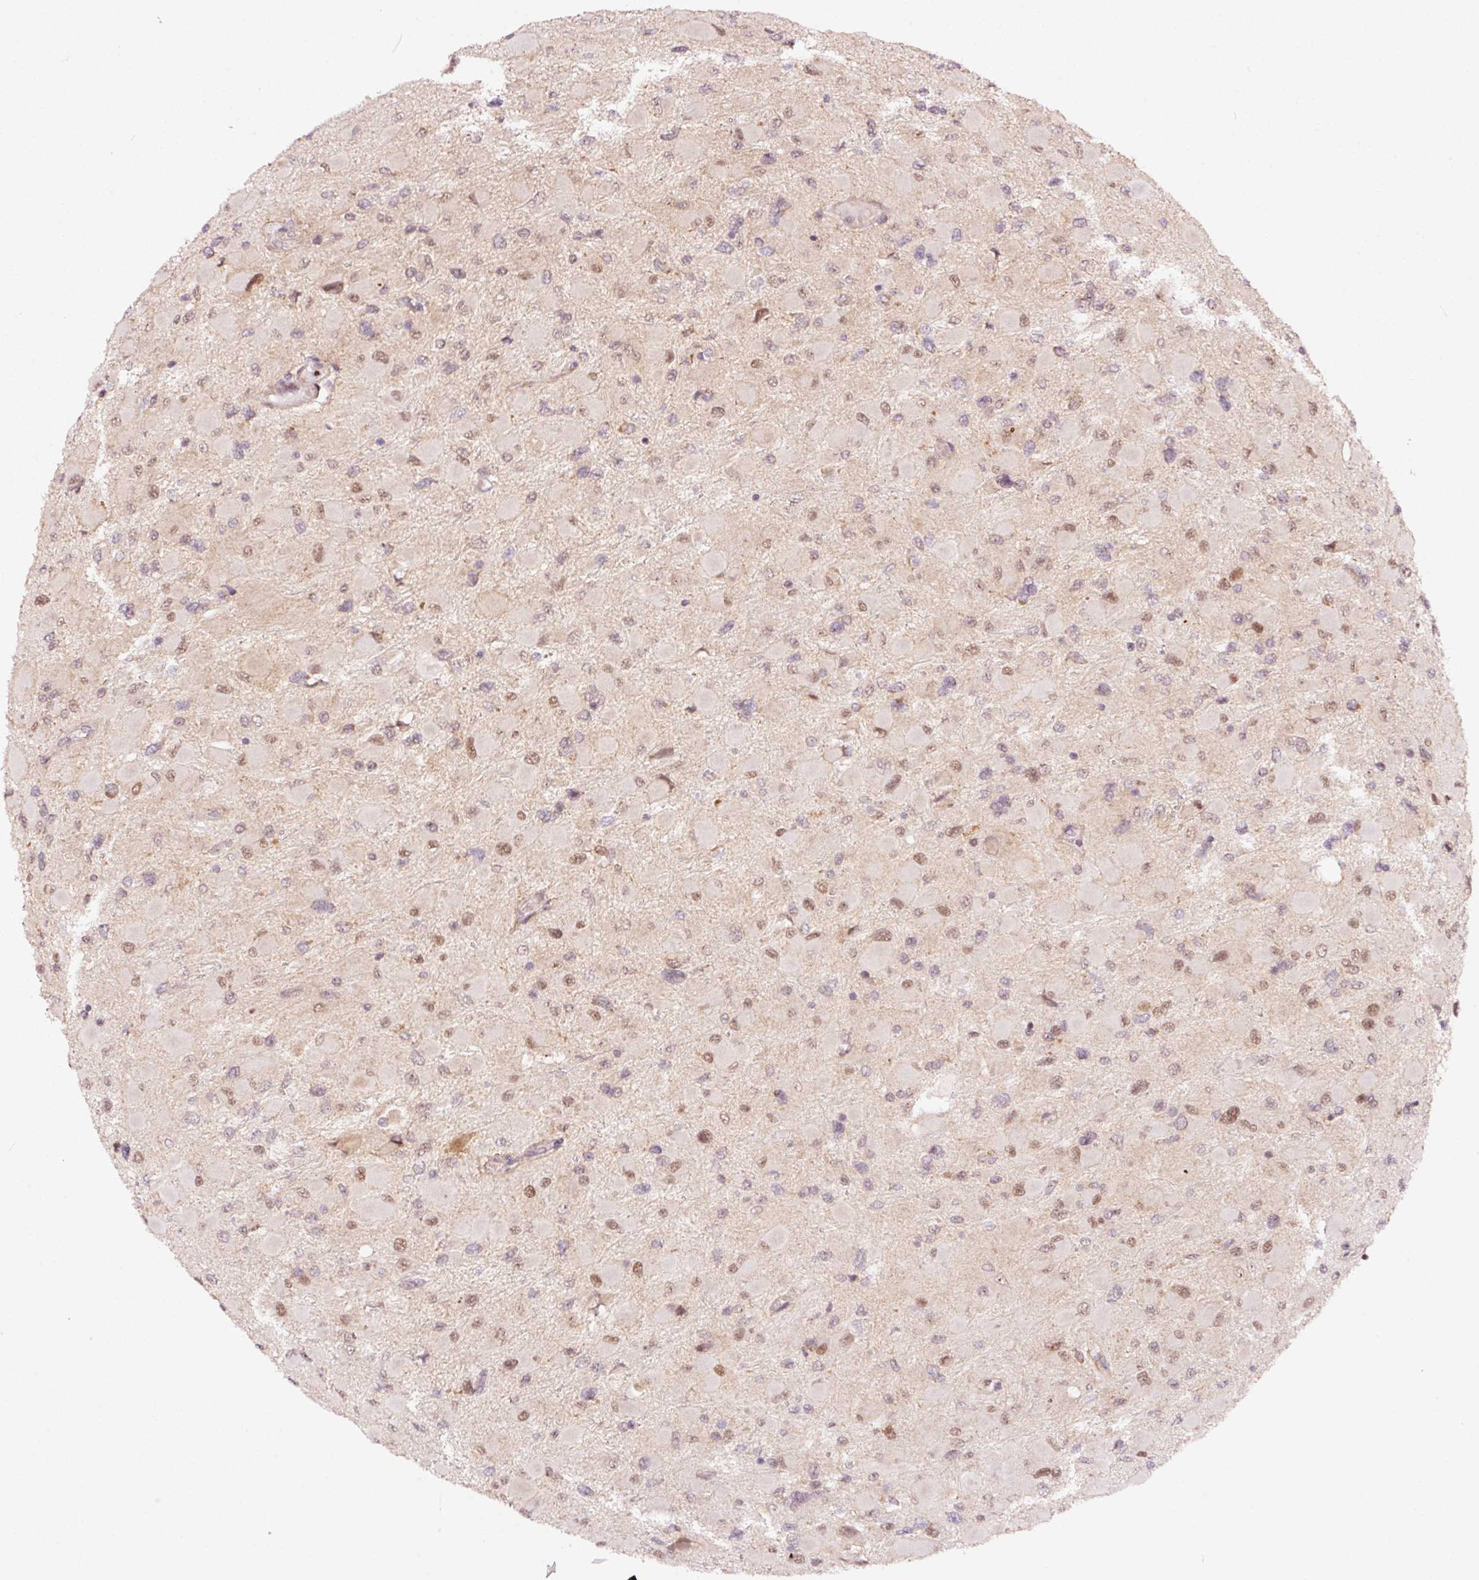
{"staining": {"intensity": "moderate", "quantity": ">75%", "location": "nuclear"}, "tissue": "glioma", "cell_type": "Tumor cells", "image_type": "cancer", "snomed": [{"axis": "morphology", "description": "Glioma, malignant, High grade"}, {"axis": "topography", "description": "Cerebral cortex"}], "caption": "High-magnification brightfield microscopy of malignant high-grade glioma stained with DAB (brown) and counterstained with hematoxylin (blue). tumor cells exhibit moderate nuclear positivity is identified in approximately>75% of cells. The staining is performed using DAB brown chromogen to label protein expression. The nuclei are counter-stained blue using hematoxylin.", "gene": "RFC4", "patient": {"sex": "female", "age": 36}}